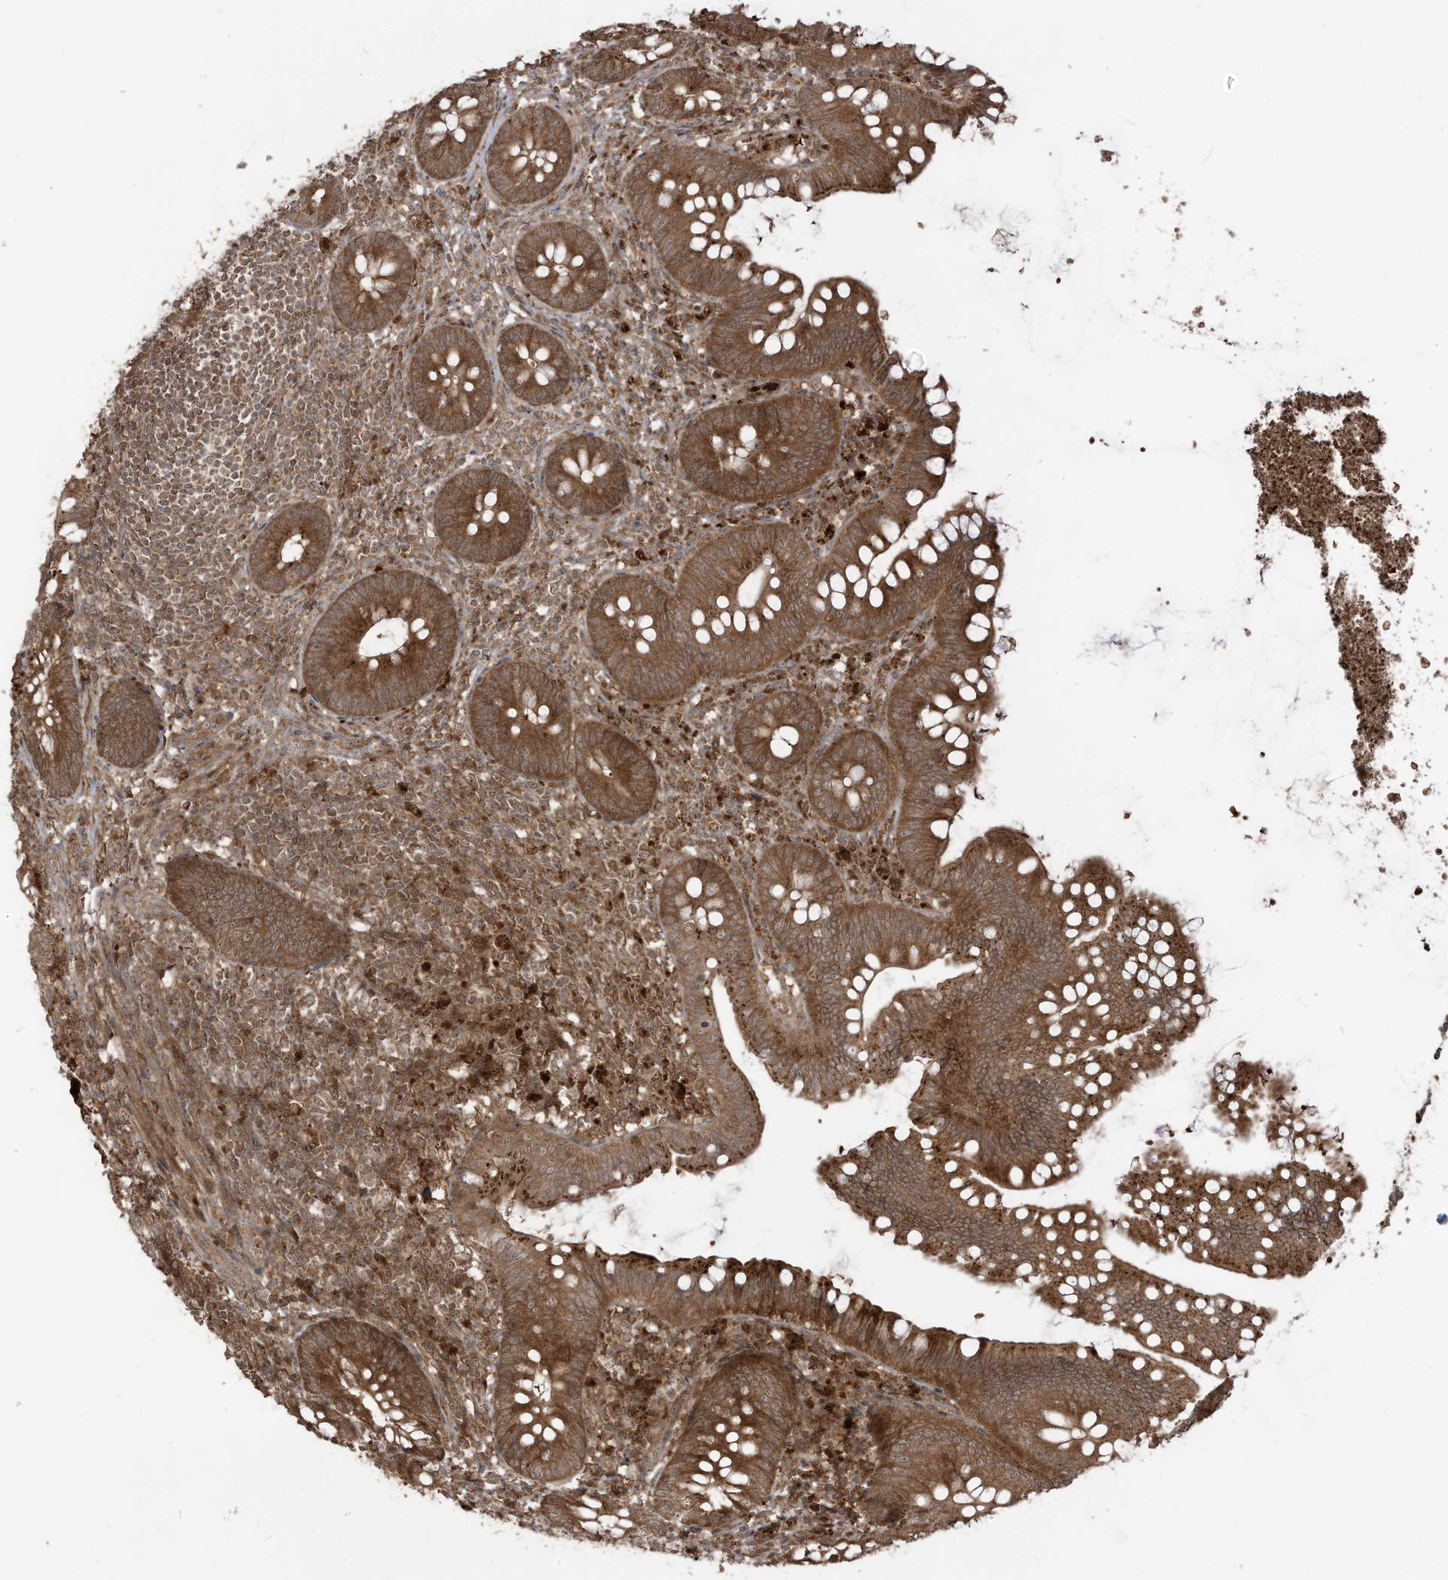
{"staining": {"intensity": "strong", "quantity": ">75%", "location": "cytoplasmic/membranous"}, "tissue": "appendix", "cell_type": "Glandular cells", "image_type": "normal", "snomed": [{"axis": "morphology", "description": "Normal tissue, NOS"}, {"axis": "topography", "description": "Appendix"}], "caption": "An IHC image of normal tissue is shown. Protein staining in brown shows strong cytoplasmic/membranous positivity in appendix within glandular cells. The staining is performed using DAB brown chromogen to label protein expression. The nuclei are counter-stained blue using hematoxylin.", "gene": "CARF", "patient": {"sex": "female", "age": 62}}